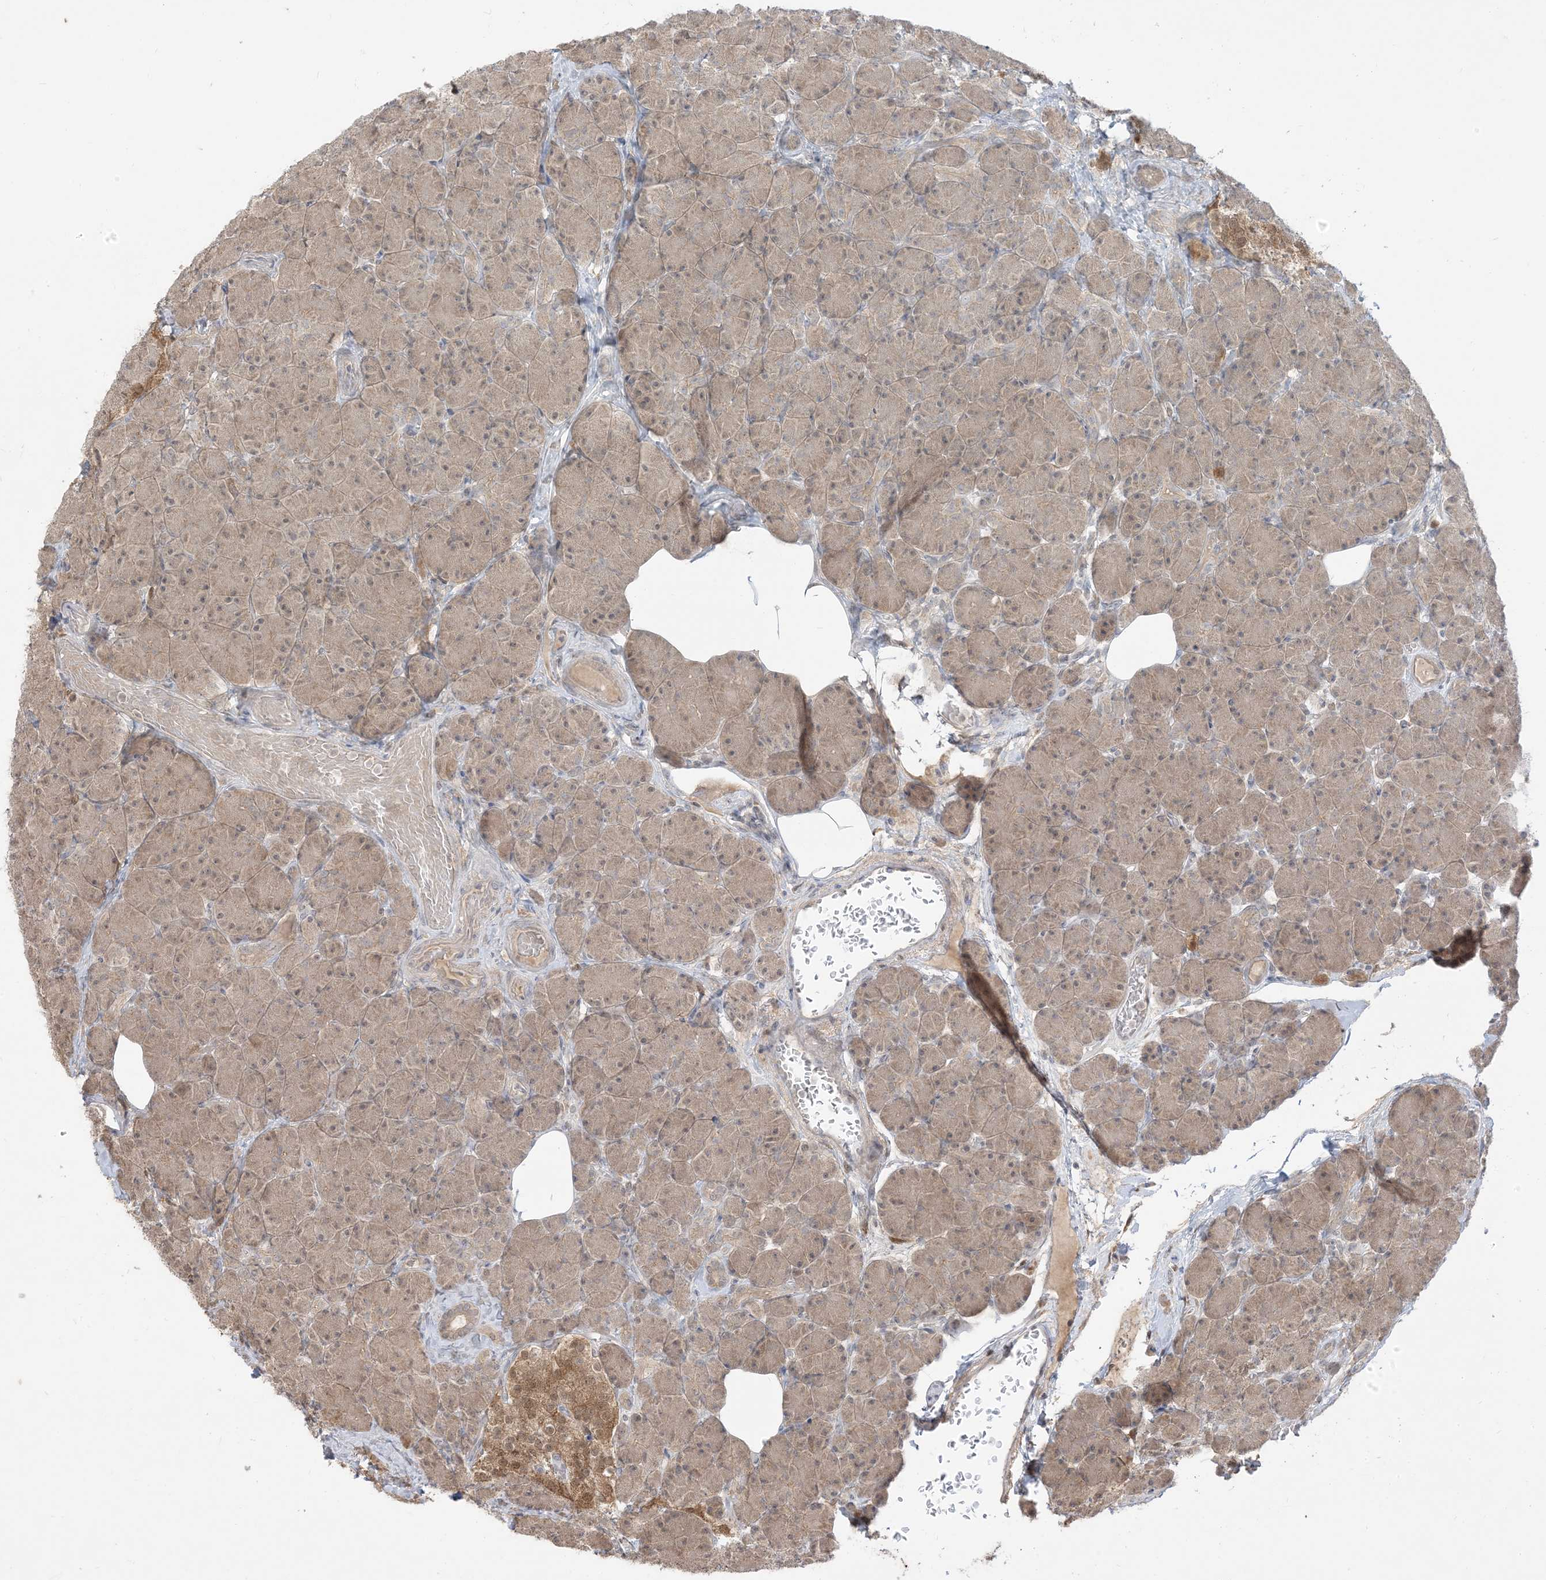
{"staining": {"intensity": "weak", "quantity": "25%-75%", "location": "cytoplasmic/membranous,nuclear"}, "tissue": "pancreas", "cell_type": "Exocrine glandular cells", "image_type": "normal", "snomed": [{"axis": "morphology", "description": "Normal tissue, NOS"}, {"axis": "topography", "description": "Pancreas"}], "caption": "Pancreas stained with DAB immunohistochemistry (IHC) demonstrates low levels of weak cytoplasmic/membranous,nuclear positivity in approximately 25%-75% of exocrine glandular cells. (DAB (3,3'-diaminobenzidine) = brown stain, brightfield microscopy at high magnification).", "gene": "TBCC", "patient": {"sex": "female", "age": 43}}